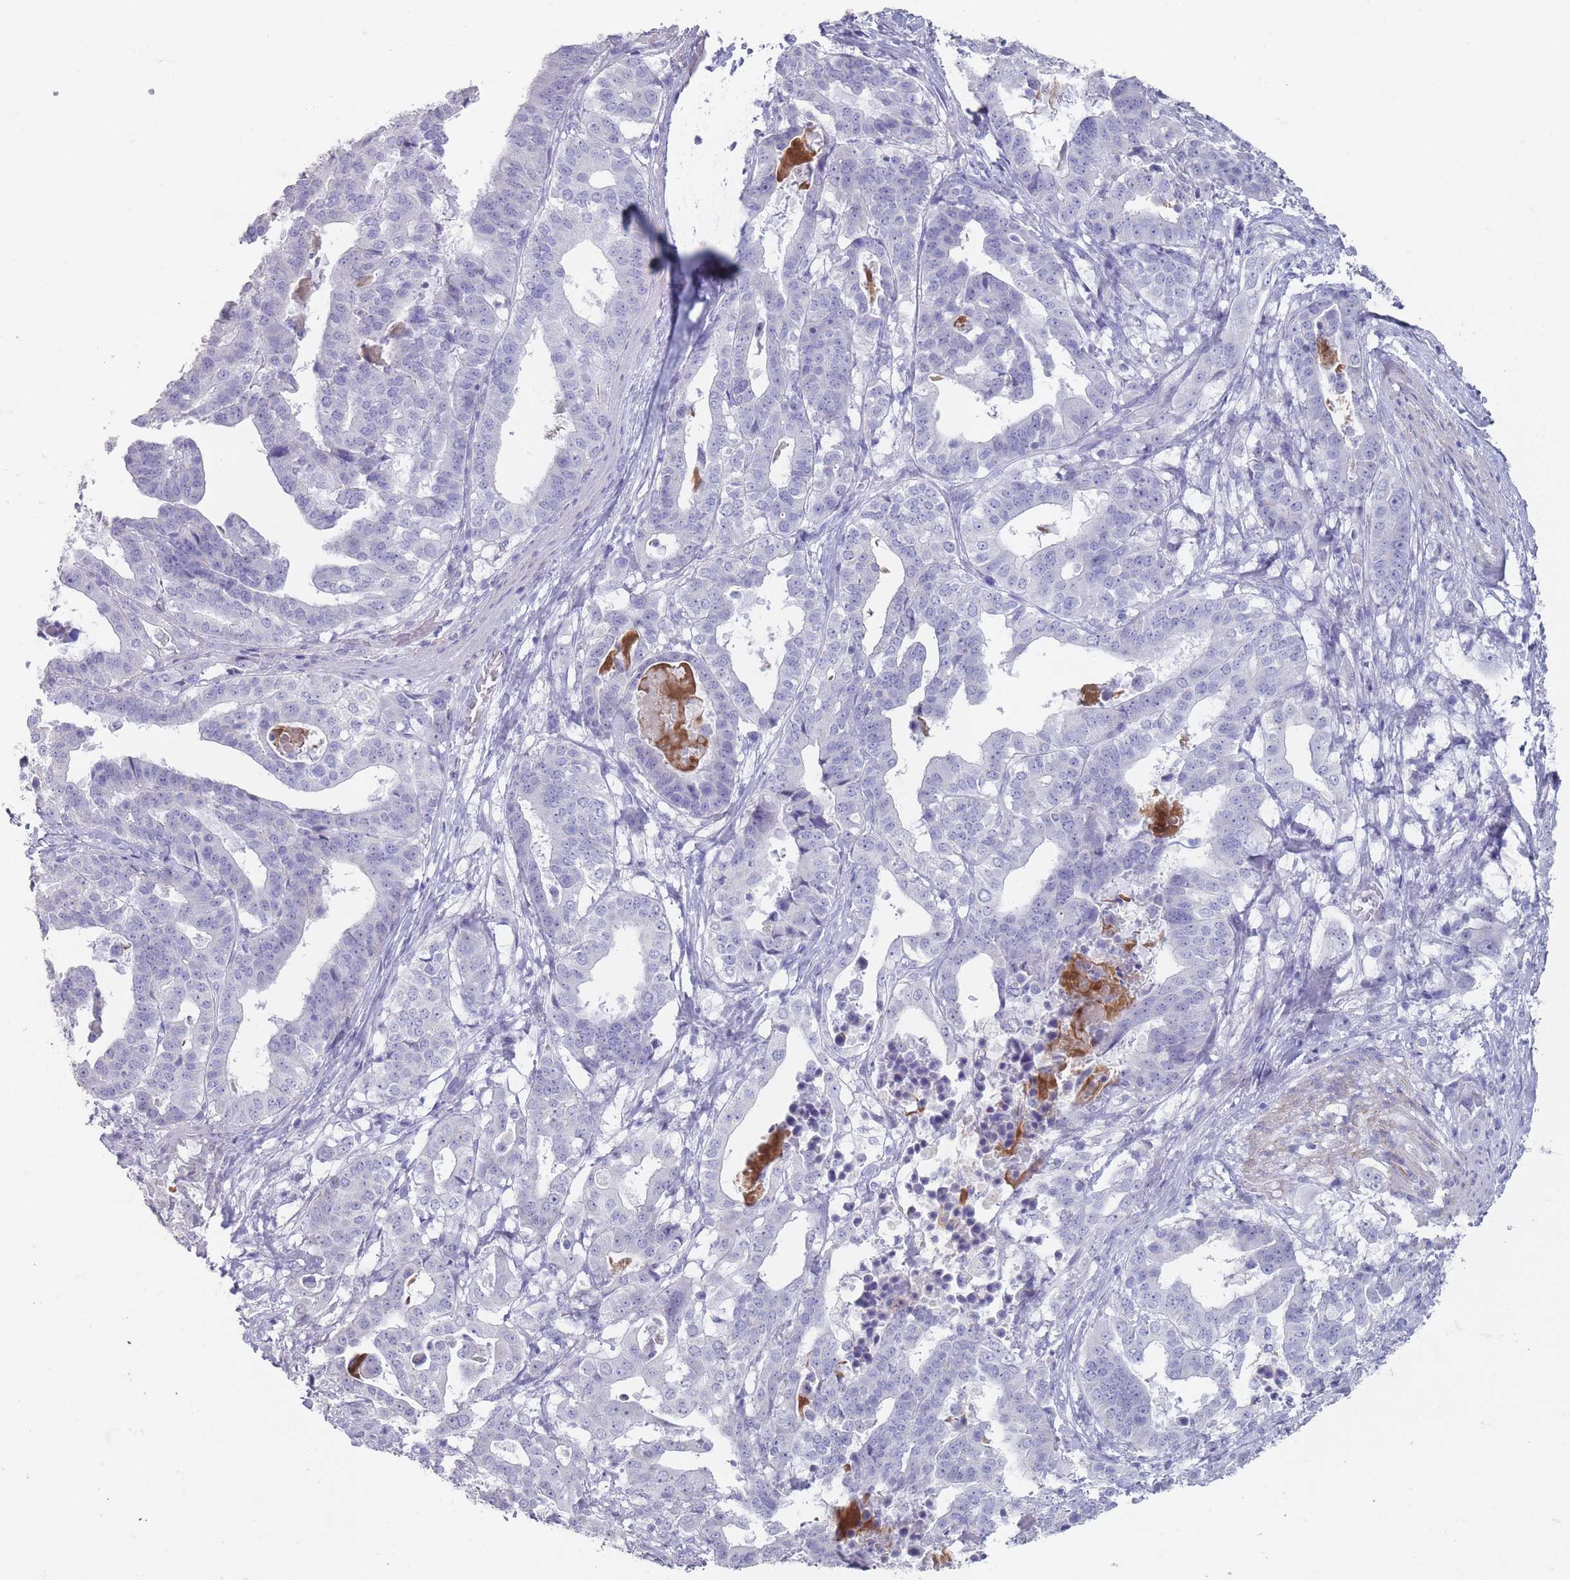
{"staining": {"intensity": "negative", "quantity": "none", "location": "none"}, "tissue": "stomach cancer", "cell_type": "Tumor cells", "image_type": "cancer", "snomed": [{"axis": "morphology", "description": "Adenocarcinoma, NOS"}, {"axis": "topography", "description": "Stomach"}], "caption": "This is an immunohistochemistry (IHC) photomicrograph of human stomach cancer. There is no expression in tumor cells.", "gene": "RHBG", "patient": {"sex": "male", "age": 48}}